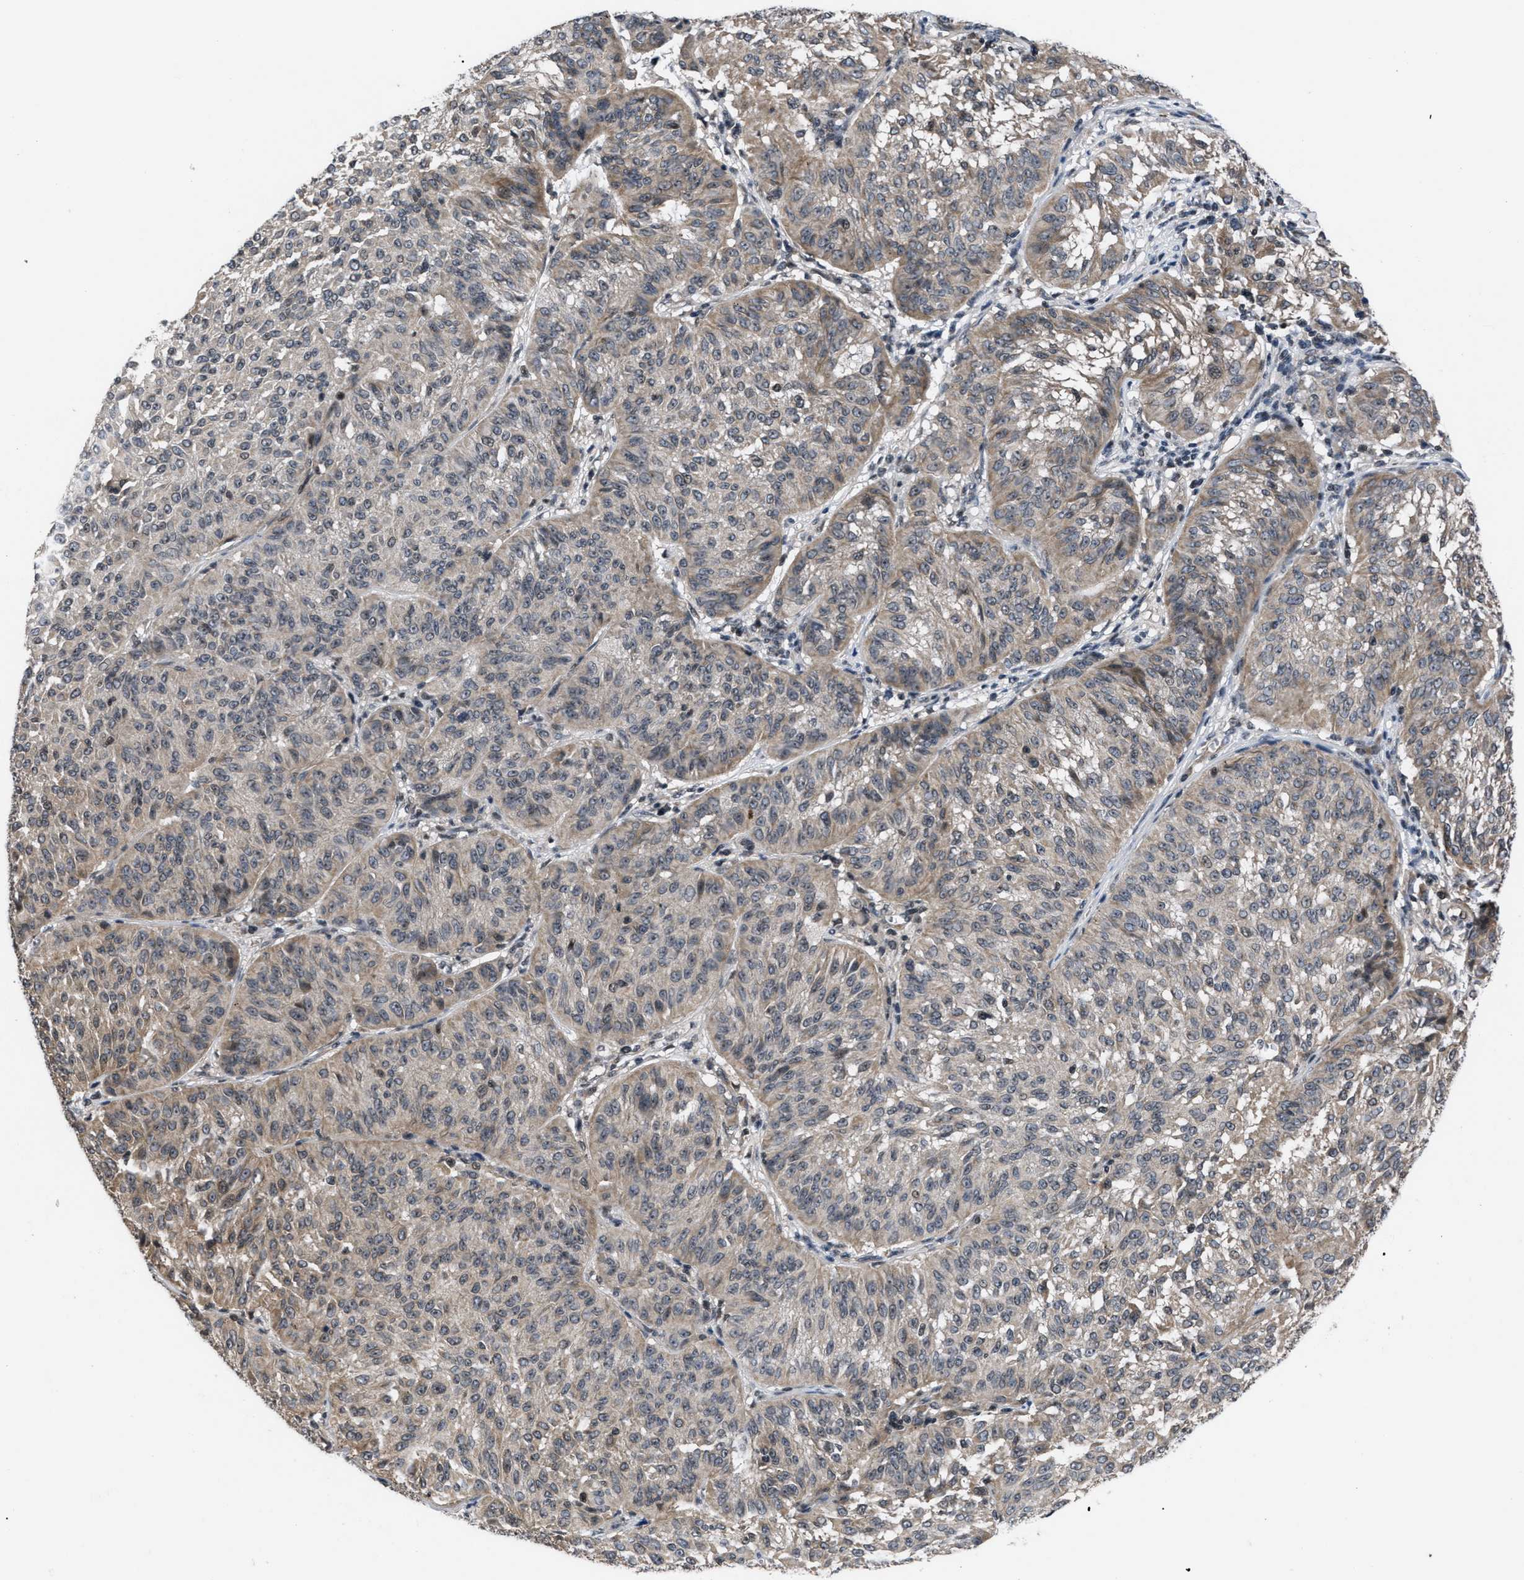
{"staining": {"intensity": "weak", "quantity": "25%-75%", "location": "cytoplasmic/membranous"}, "tissue": "melanoma", "cell_type": "Tumor cells", "image_type": "cancer", "snomed": [{"axis": "morphology", "description": "Malignant melanoma, NOS"}, {"axis": "topography", "description": "Skin"}], "caption": "Immunohistochemical staining of human melanoma demonstrates low levels of weak cytoplasmic/membranous staining in about 25%-75% of tumor cells. The staining is performed using DAB (3,3'-diaminobenzidine) brown chromogen to label protein expression. The nuclei are counter-stained blue using hematoxylin.", "gene": "DNAJC14", "patient": {"sex": "female", "age": 72}}